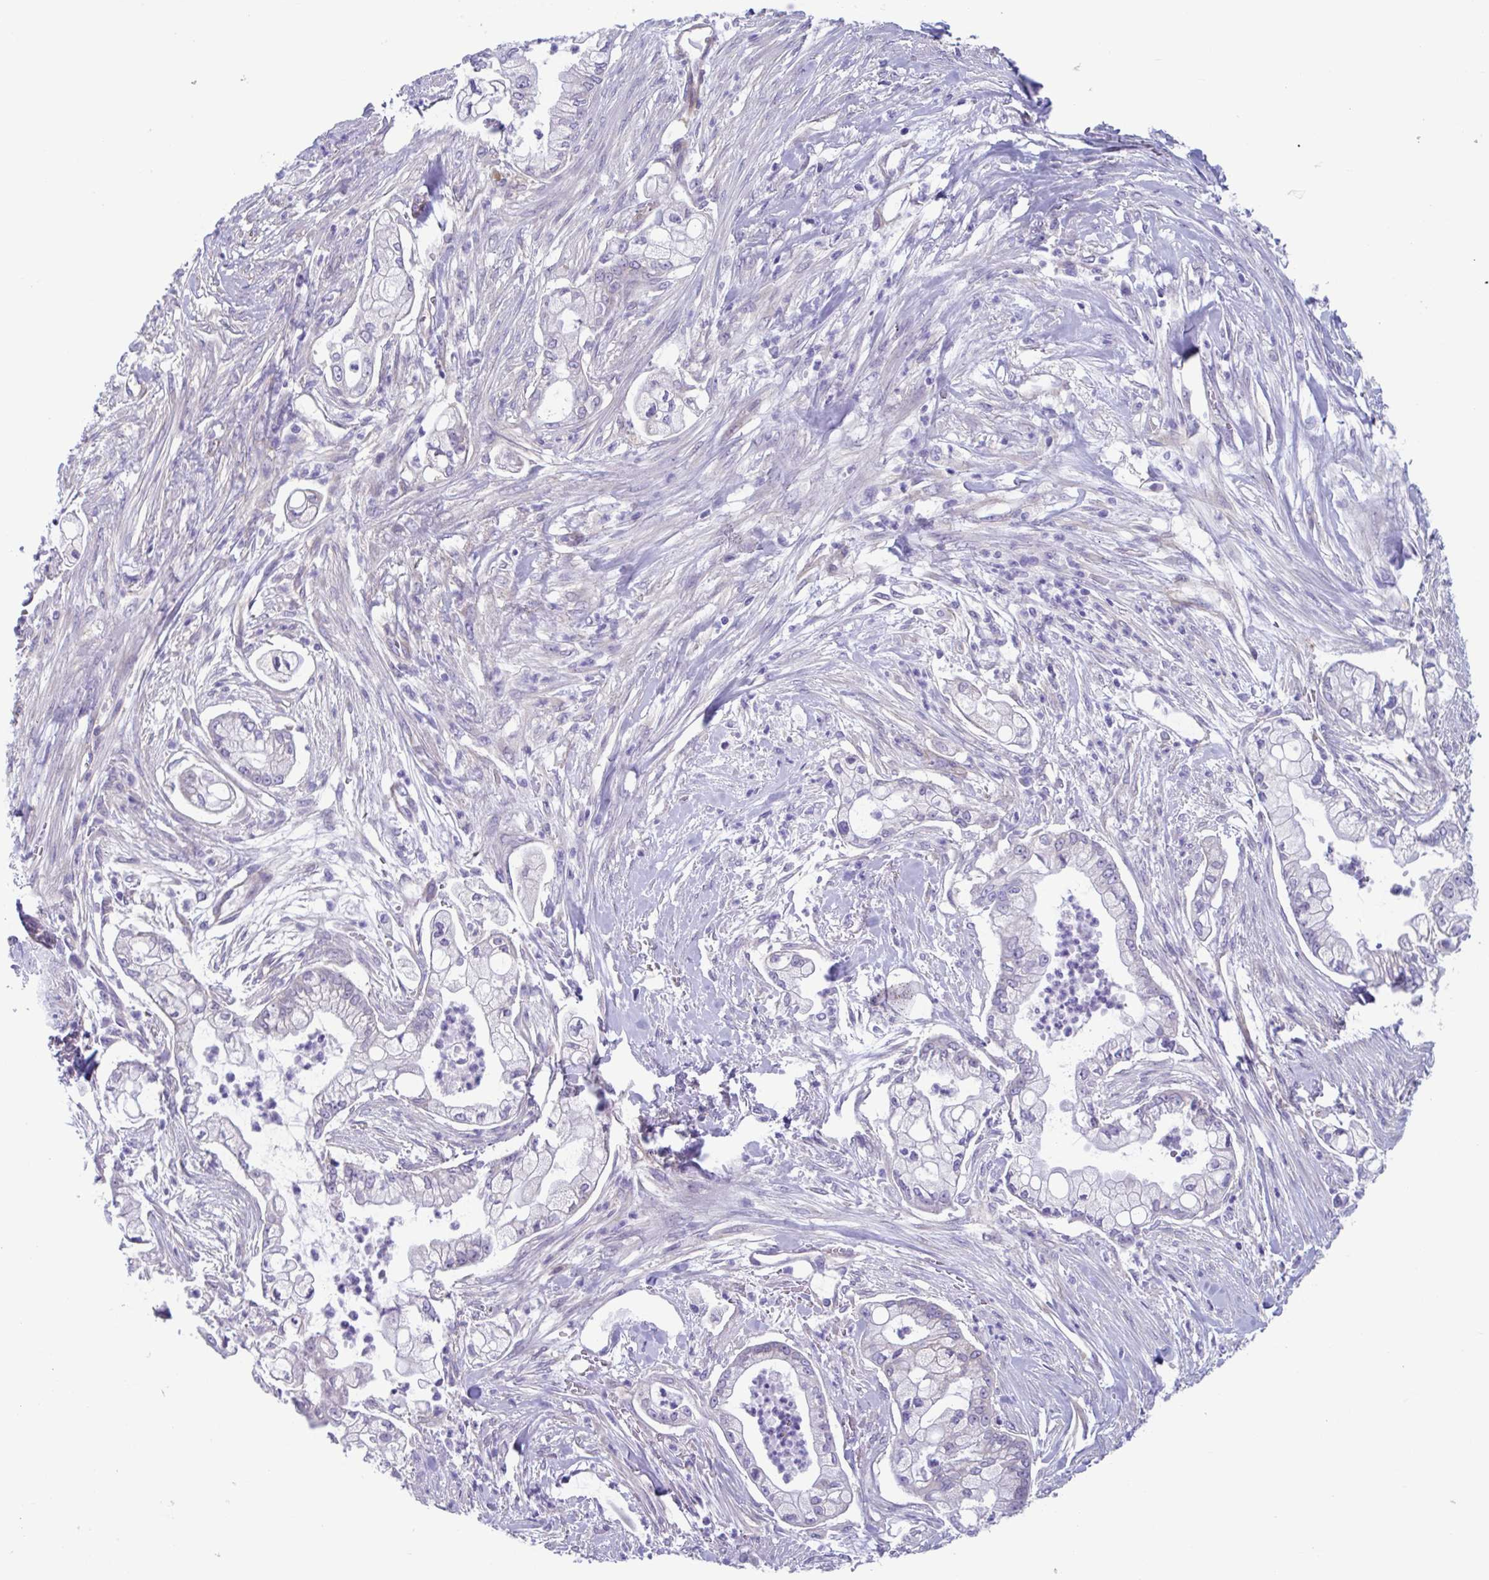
{"staining": {"intensity": "negative", "quantity": "none", "location": "none"}, "tissue": "pancreatic cancer", "cell_type": "Tumor cells", "image_type": "cancer", "snomed": [{"axis": "morphology", "description": "Adenocarcinoma, NOS"}, {"axis": "topography", "description": "Pancreas"}], "caption": "The photomicrograph demonstrates no significant expression in tumor cells of adenocarcinoma (pancreatic).", "gene": "LPIN3", "patient": {"sex": "female", "age": 69}}